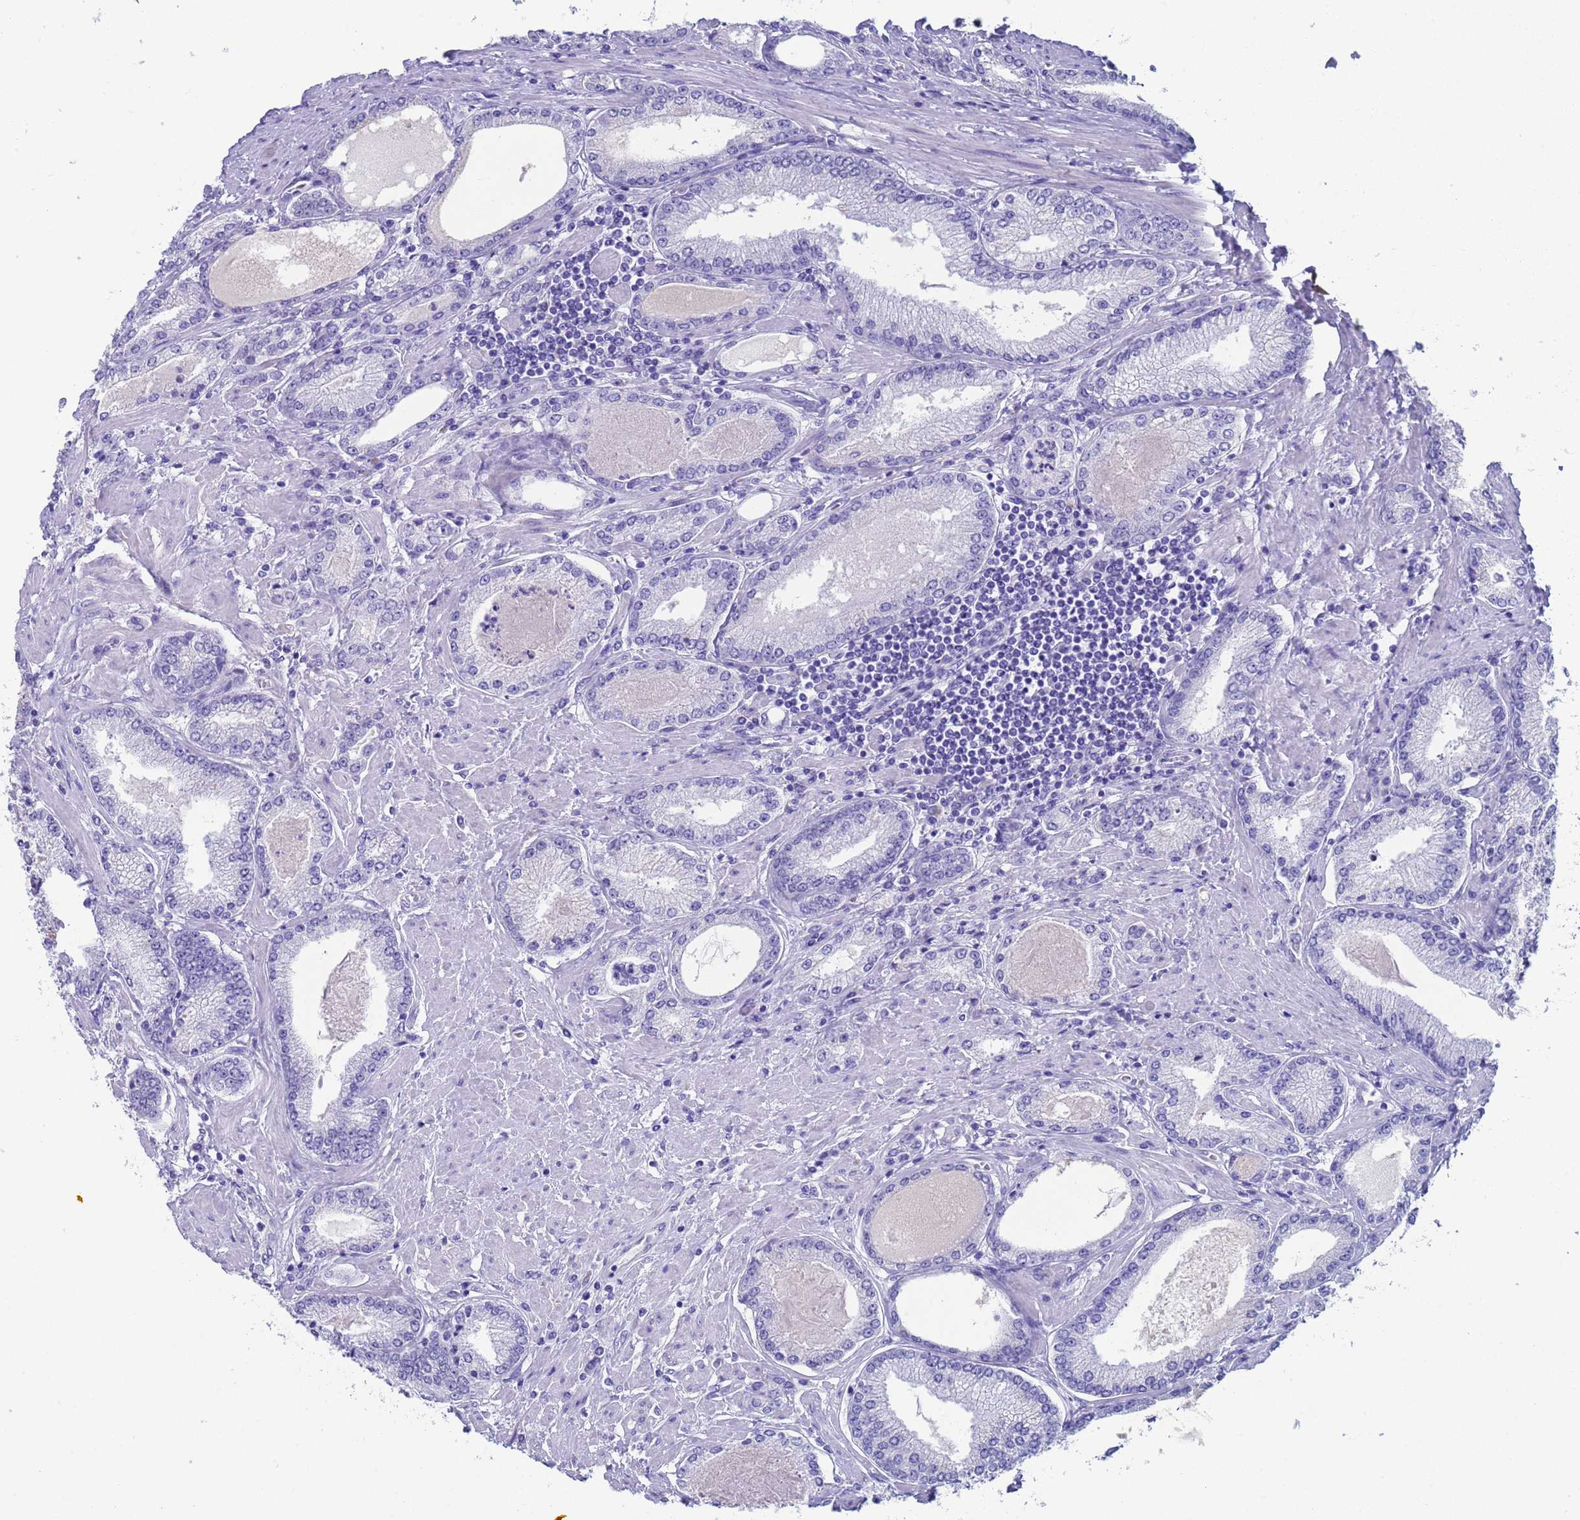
{"staining": {"intensity": "negative", "quantity": "none", "location": "none"}, "tissue": "prostate cancer", "cell_type": "Tumor cells", "image_type": "cancer", "snomed": [{"axis": "morphology", "description": "Adenocarcinoma, High grade"}, {"axis": "topography", "description": "Prostate"}], "caption": "A photomicrograph of human prostate high-grade adenocarcinoma is negative for staining in tumor cells.", "gene": "CKM", "patient": {"sex": "male", "age": 66}}